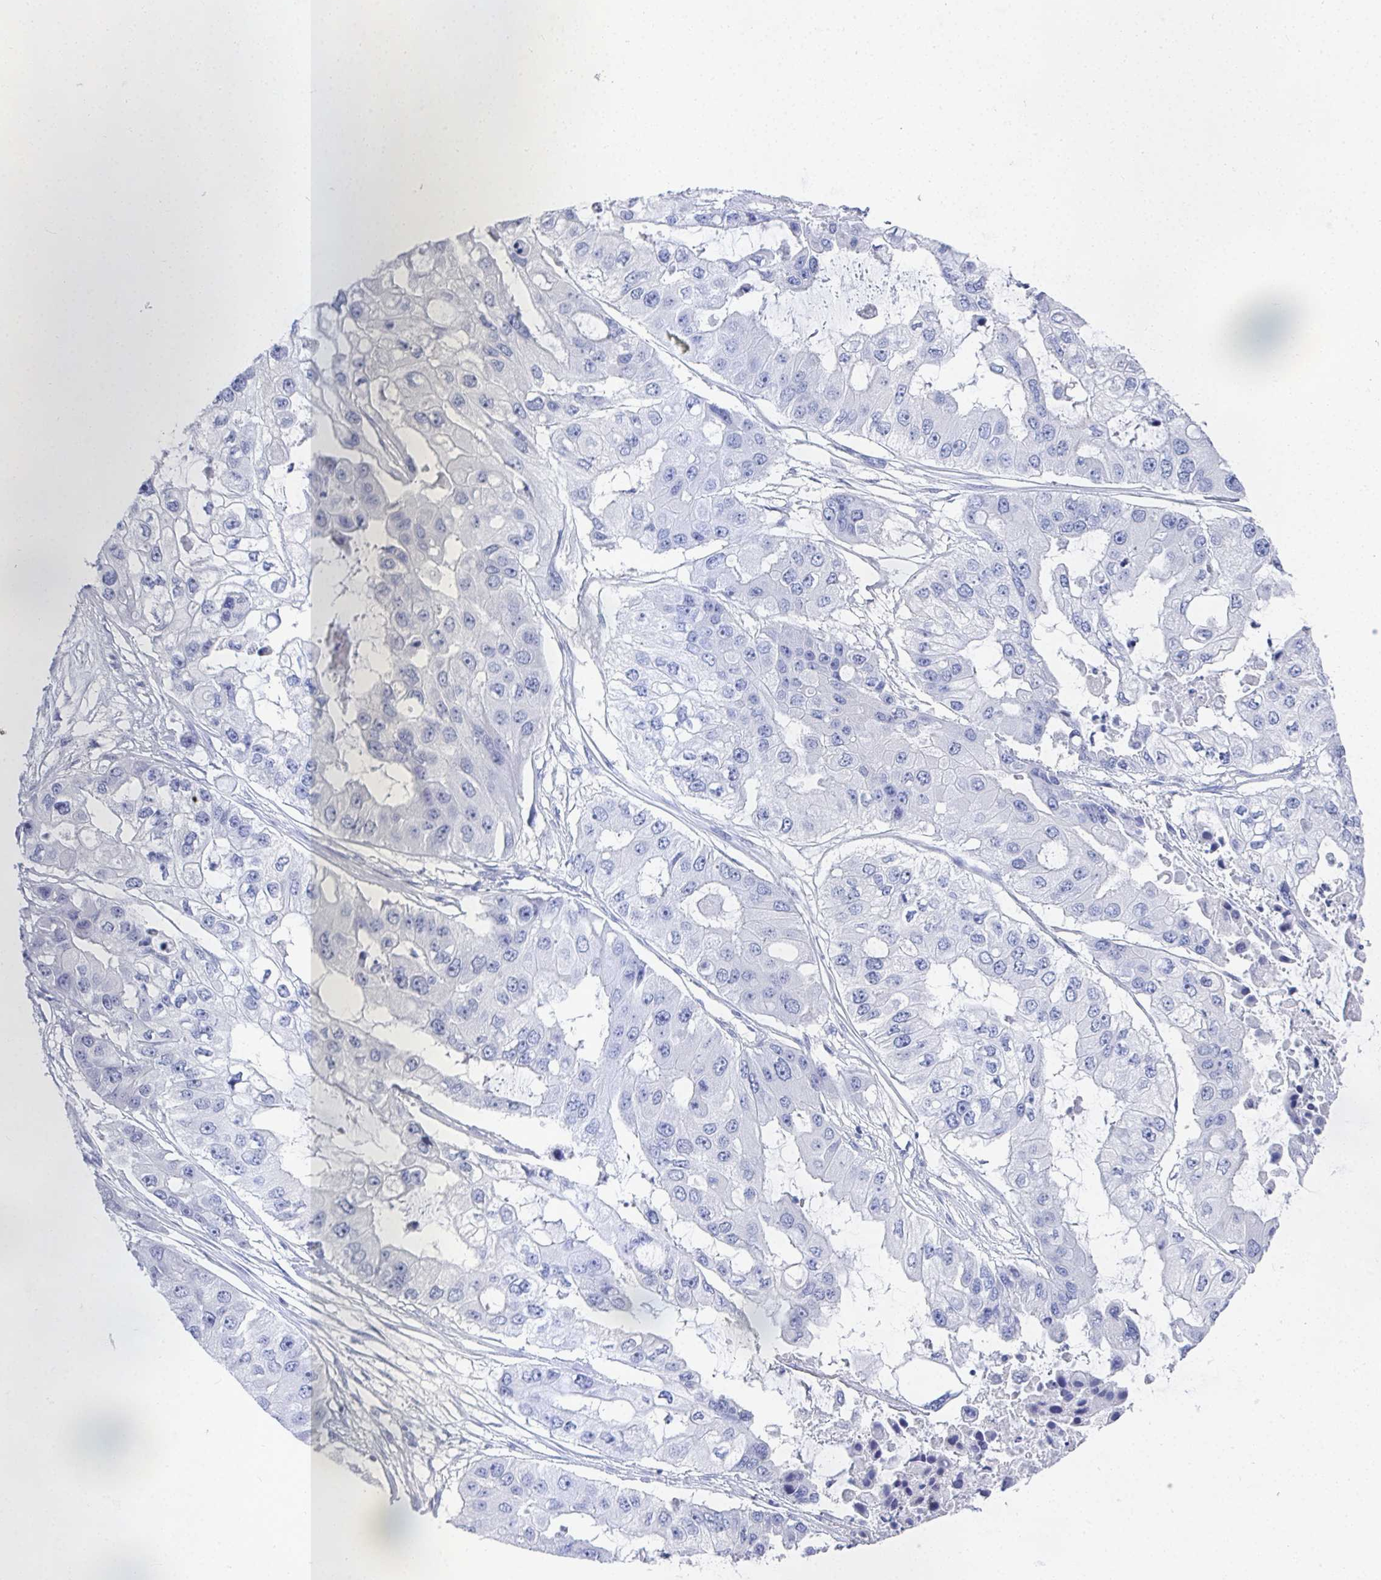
{"staining": {"intensity": "negative", "quantity": "none", "location": "none"}, "tissue": "ovarian cancer", "cell_type": "Tumor cells", "image_type": "cancer", "snomed": [{"axis": "morphology", "description": "Cystadenocarcinoma, serous, NOS"}, {"axis": "topography", "description": "Ovary"}], "caption": "High power microscopy photomicrograph of an immunohistochemistry (IHC) micrograph of ovarian cancer (serous cystadenocarcinoma), revealing no significant positivity in tumor cells.", "gene": "GRIA1", "patient": {"sex": "female", "age": 56}}